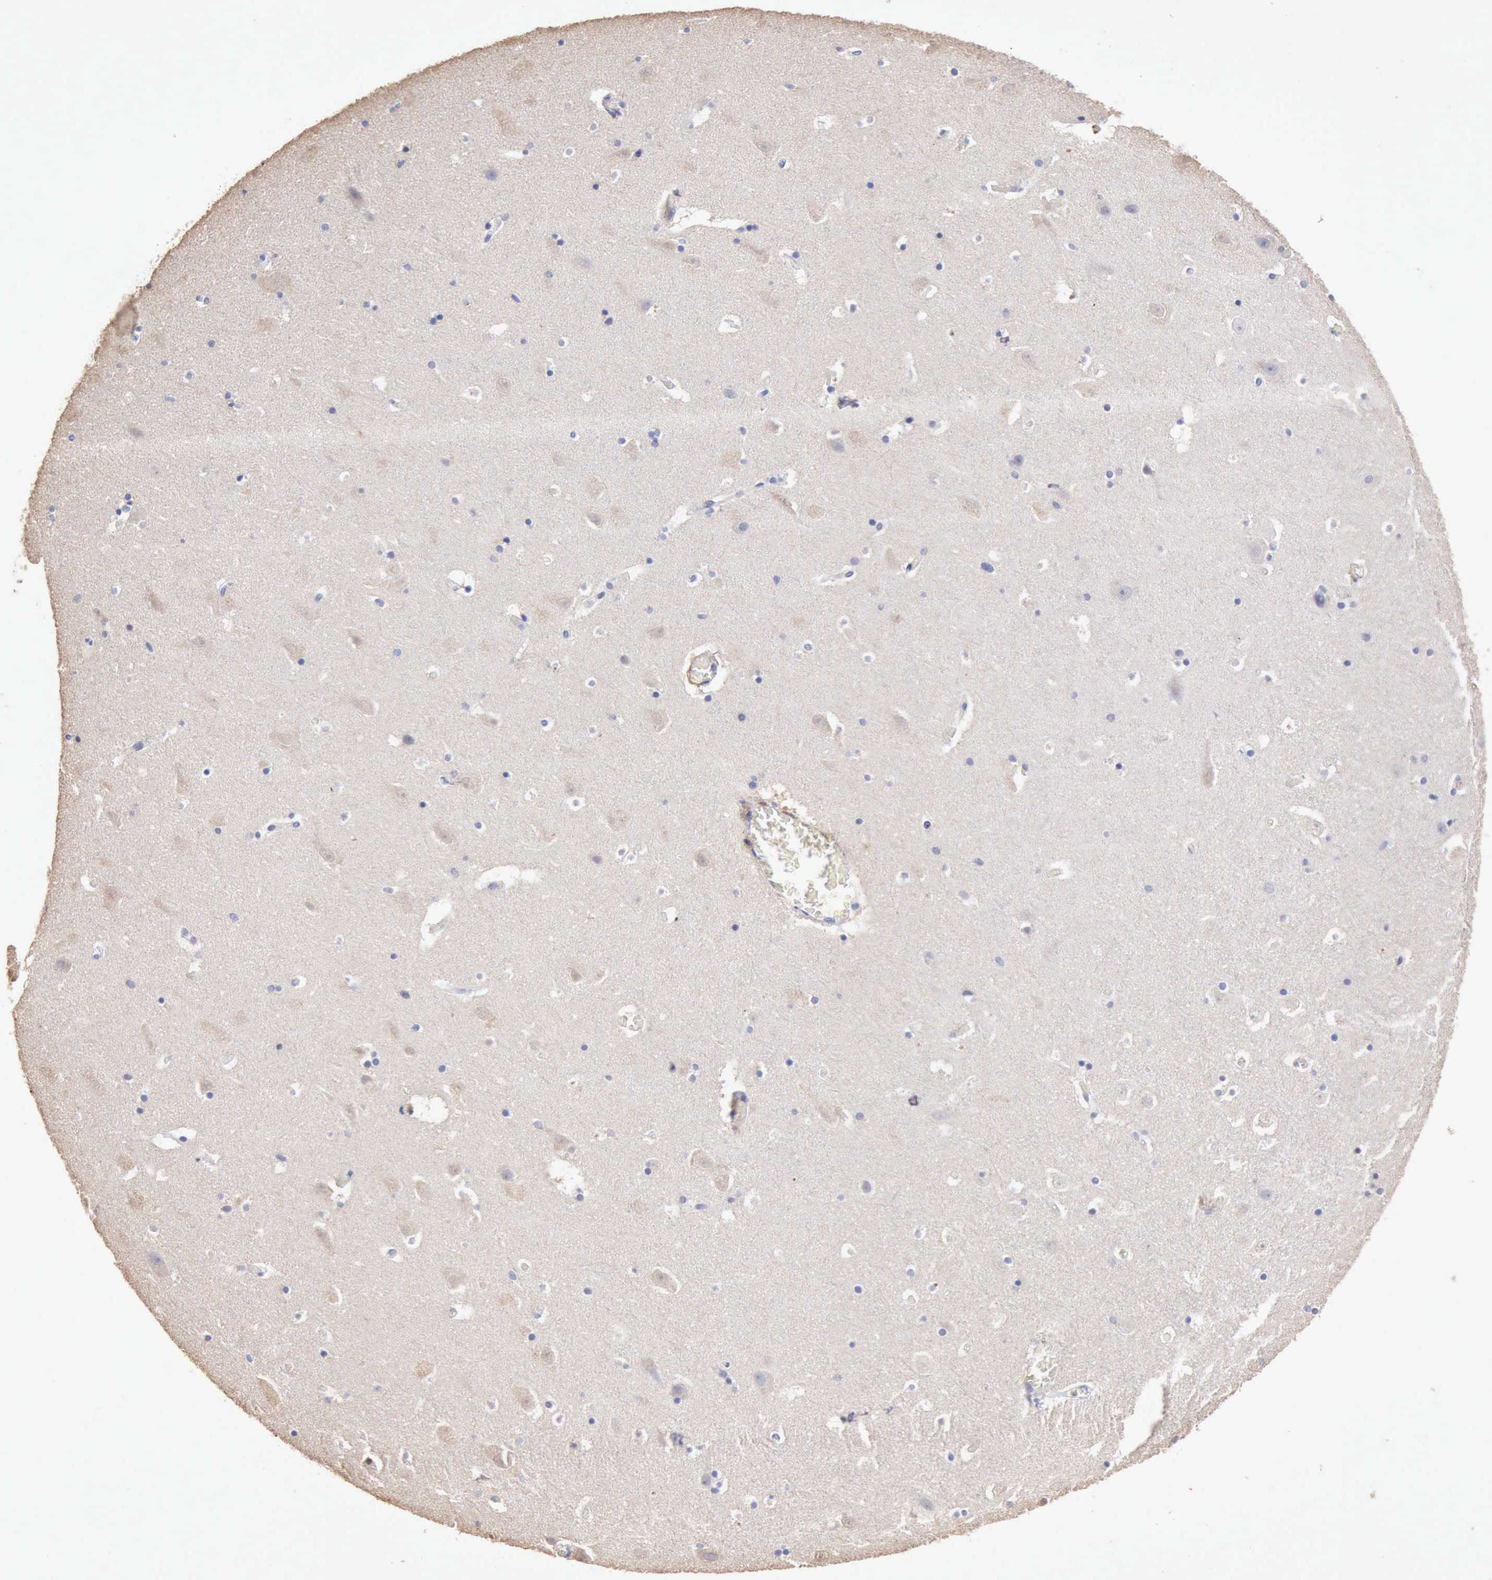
{"staining": {"intensity": "negative", "quantity": "none", "location": "none"}, "tissue": "hippocampus", "cell_type": "Glial cells", "image_type": "normal", "snomed": [{"axis": "morphology", "description": "Normal tissue, NOS"}, {"axis": "topography", "description": "Hippocampus"}], "caption": "DAB (3,3'-diaminobenzidine) immunohistochemical staining of normal hippocampus exhibits no significant staining in glial cells.", "gene": "KRT6B", "patient": {"sex": "male", "age": 45}}